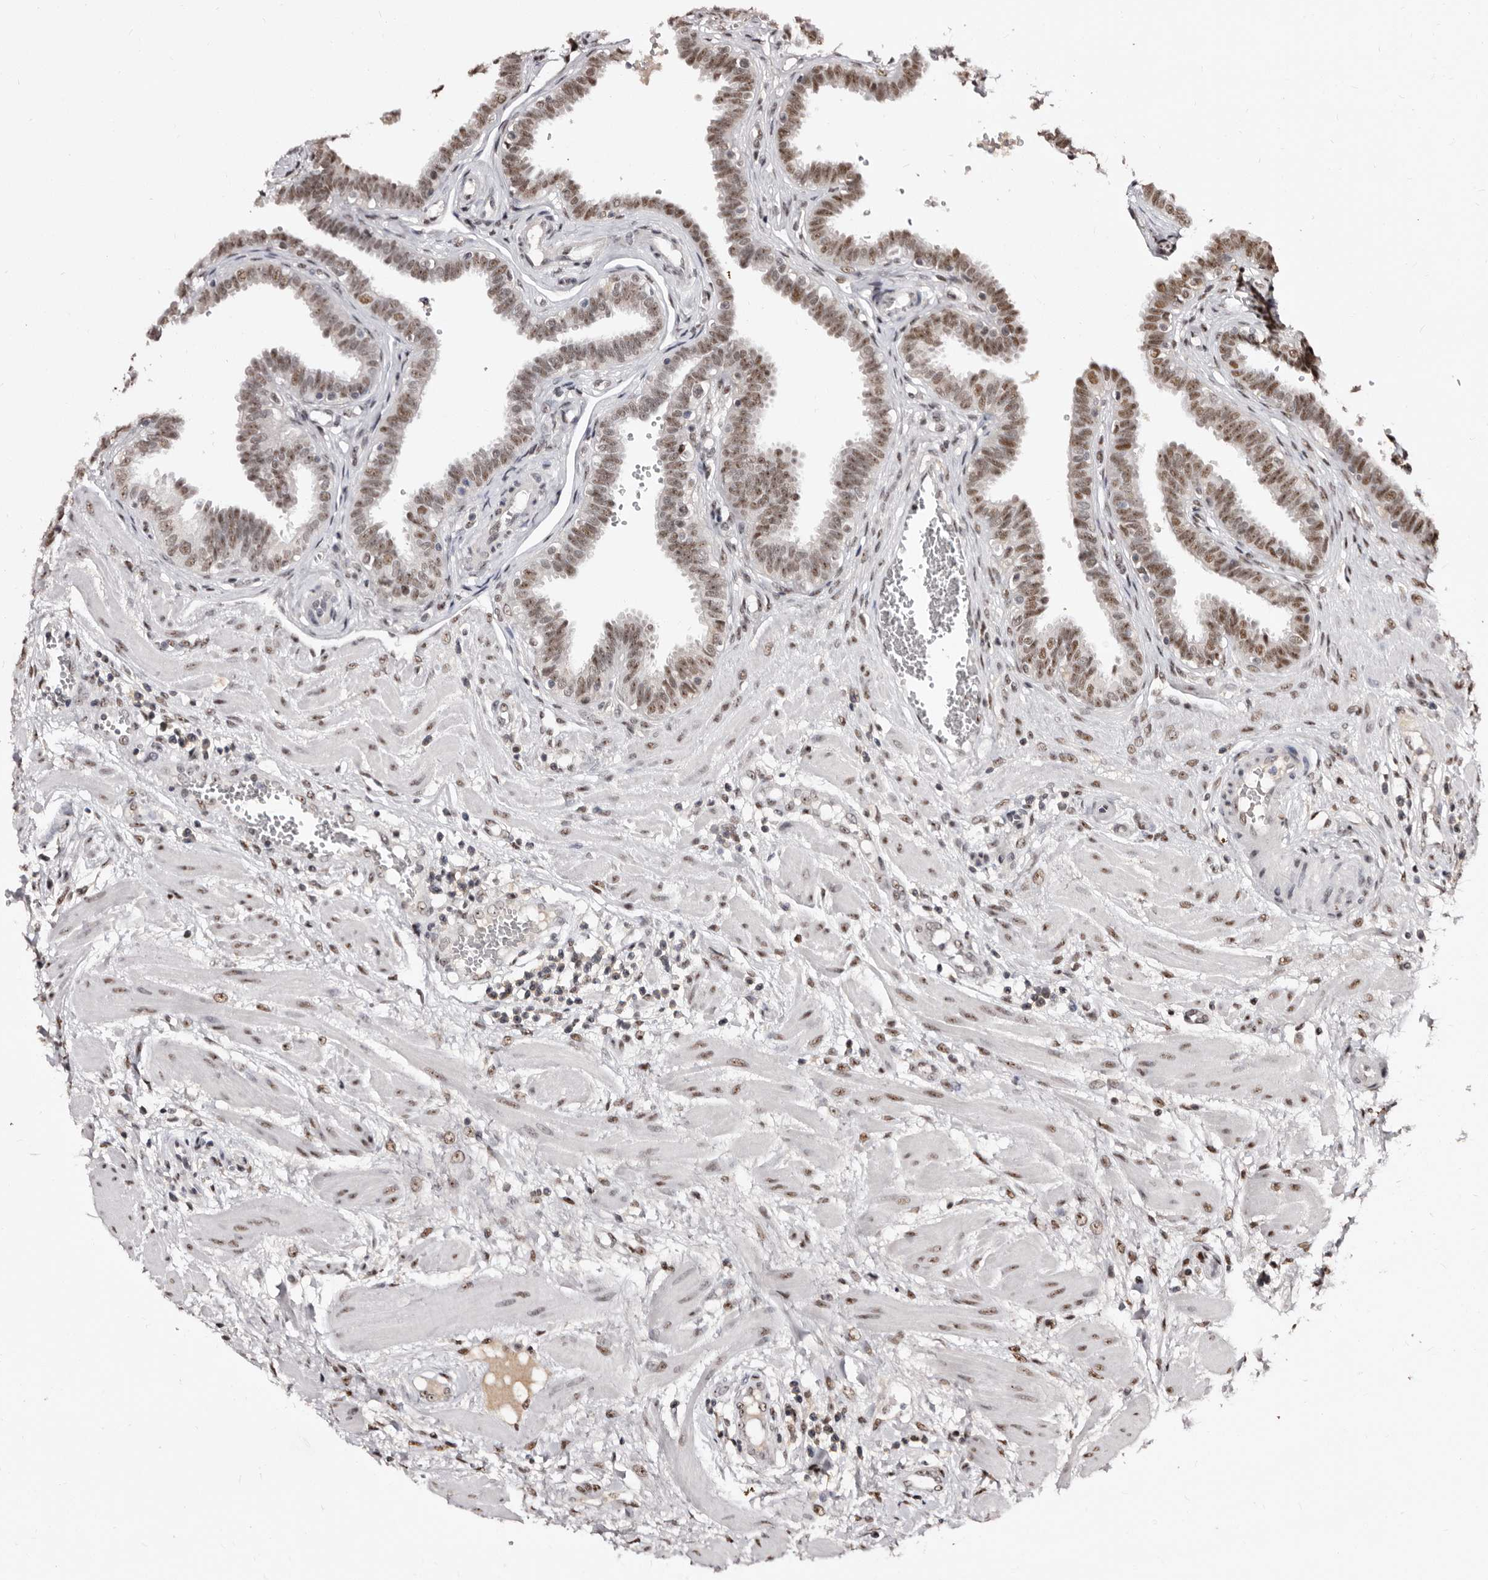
{"staining": {"intensity": "moderate", "quantity": ">75%", "location": "nuclear"}, "tissue": "fallopian tube", "cell_type": "Glandular cells", "image_type": "normal", "snomed": [{"axis": "morphology", "description": "Normal tissue, NOS"}, {"axis": "topography", "description": "Fallopian tube"}], "caption": "Benign fallopian tube was stained to show a protein in brown. There is medium levels of moderate nuclear positivity in about >75% of glandular cells. The staining is performed using DAB (3,3'-diaminobenzidine) brown chromogen to label protein expression. The nuclei are counter-stained blue using hematoxylin.", "gene": "ANAPC11", "patient": {"sex": "female", "age": 32}}